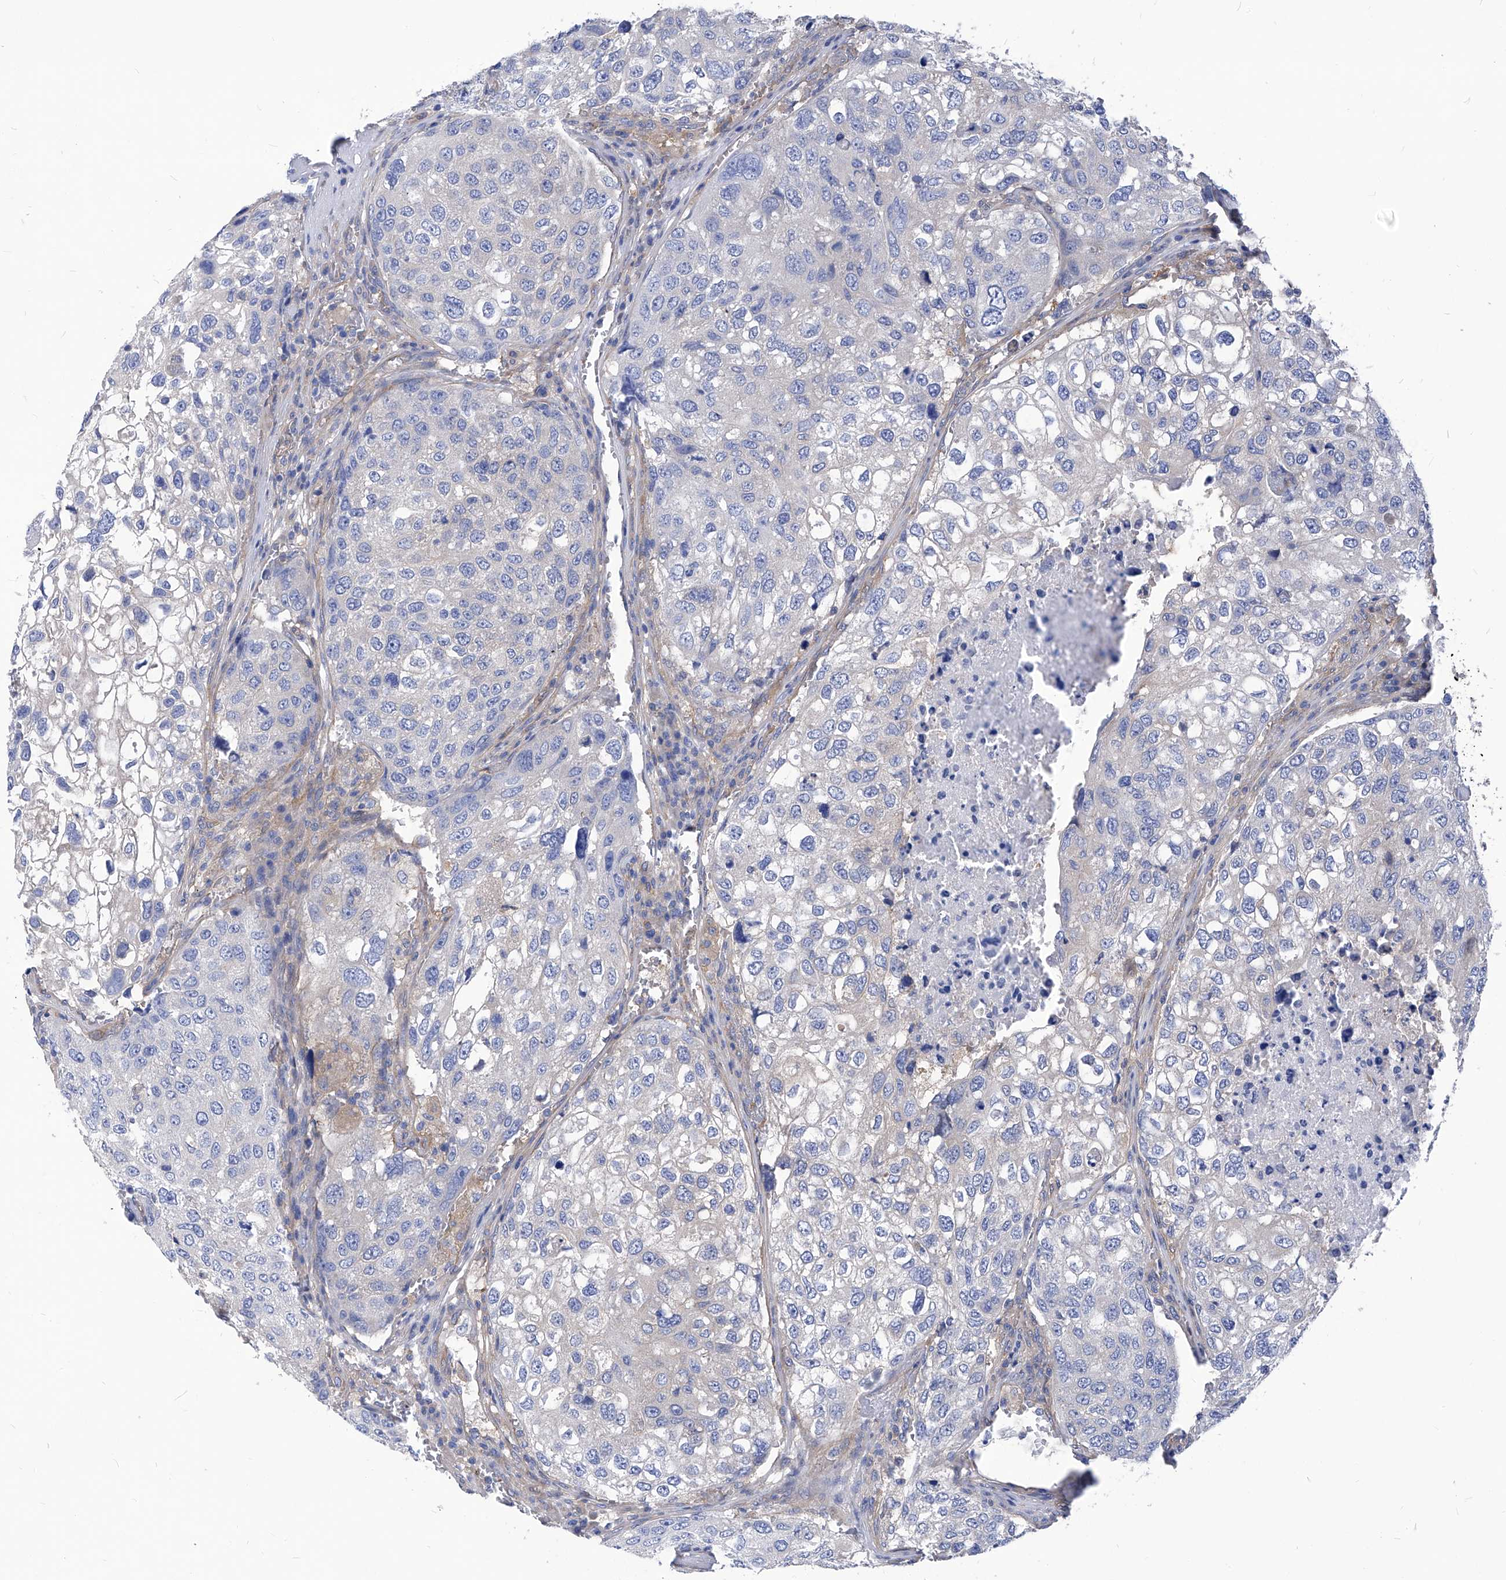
{"staining": {"intensity": "negative", "quantity": "none", "location": "none"}, "tissue": "urothelial cancer", "cell_type": "Tumor cells", "image_type": "cancer", "snomed": [{"axis": "morphology", "description": "Urothelial carcinoma, High grade"}, {"axis": "topography", "description": "Lymph node"}, {"axis": "topography", "description": "Urinary bladder"}], "caption": "An image of high-grade urothelial carcinoma stained for a protein shows no brown staining in tumor cells. (Stains: DAB (3,3'-diaminobenzidine) IHC with hematoxylin counter stain, Microscopy: brightfield microscopy at high magnification).", "gene": "XPNPEP1", "patient": {"sex": "male", "age": 51}}